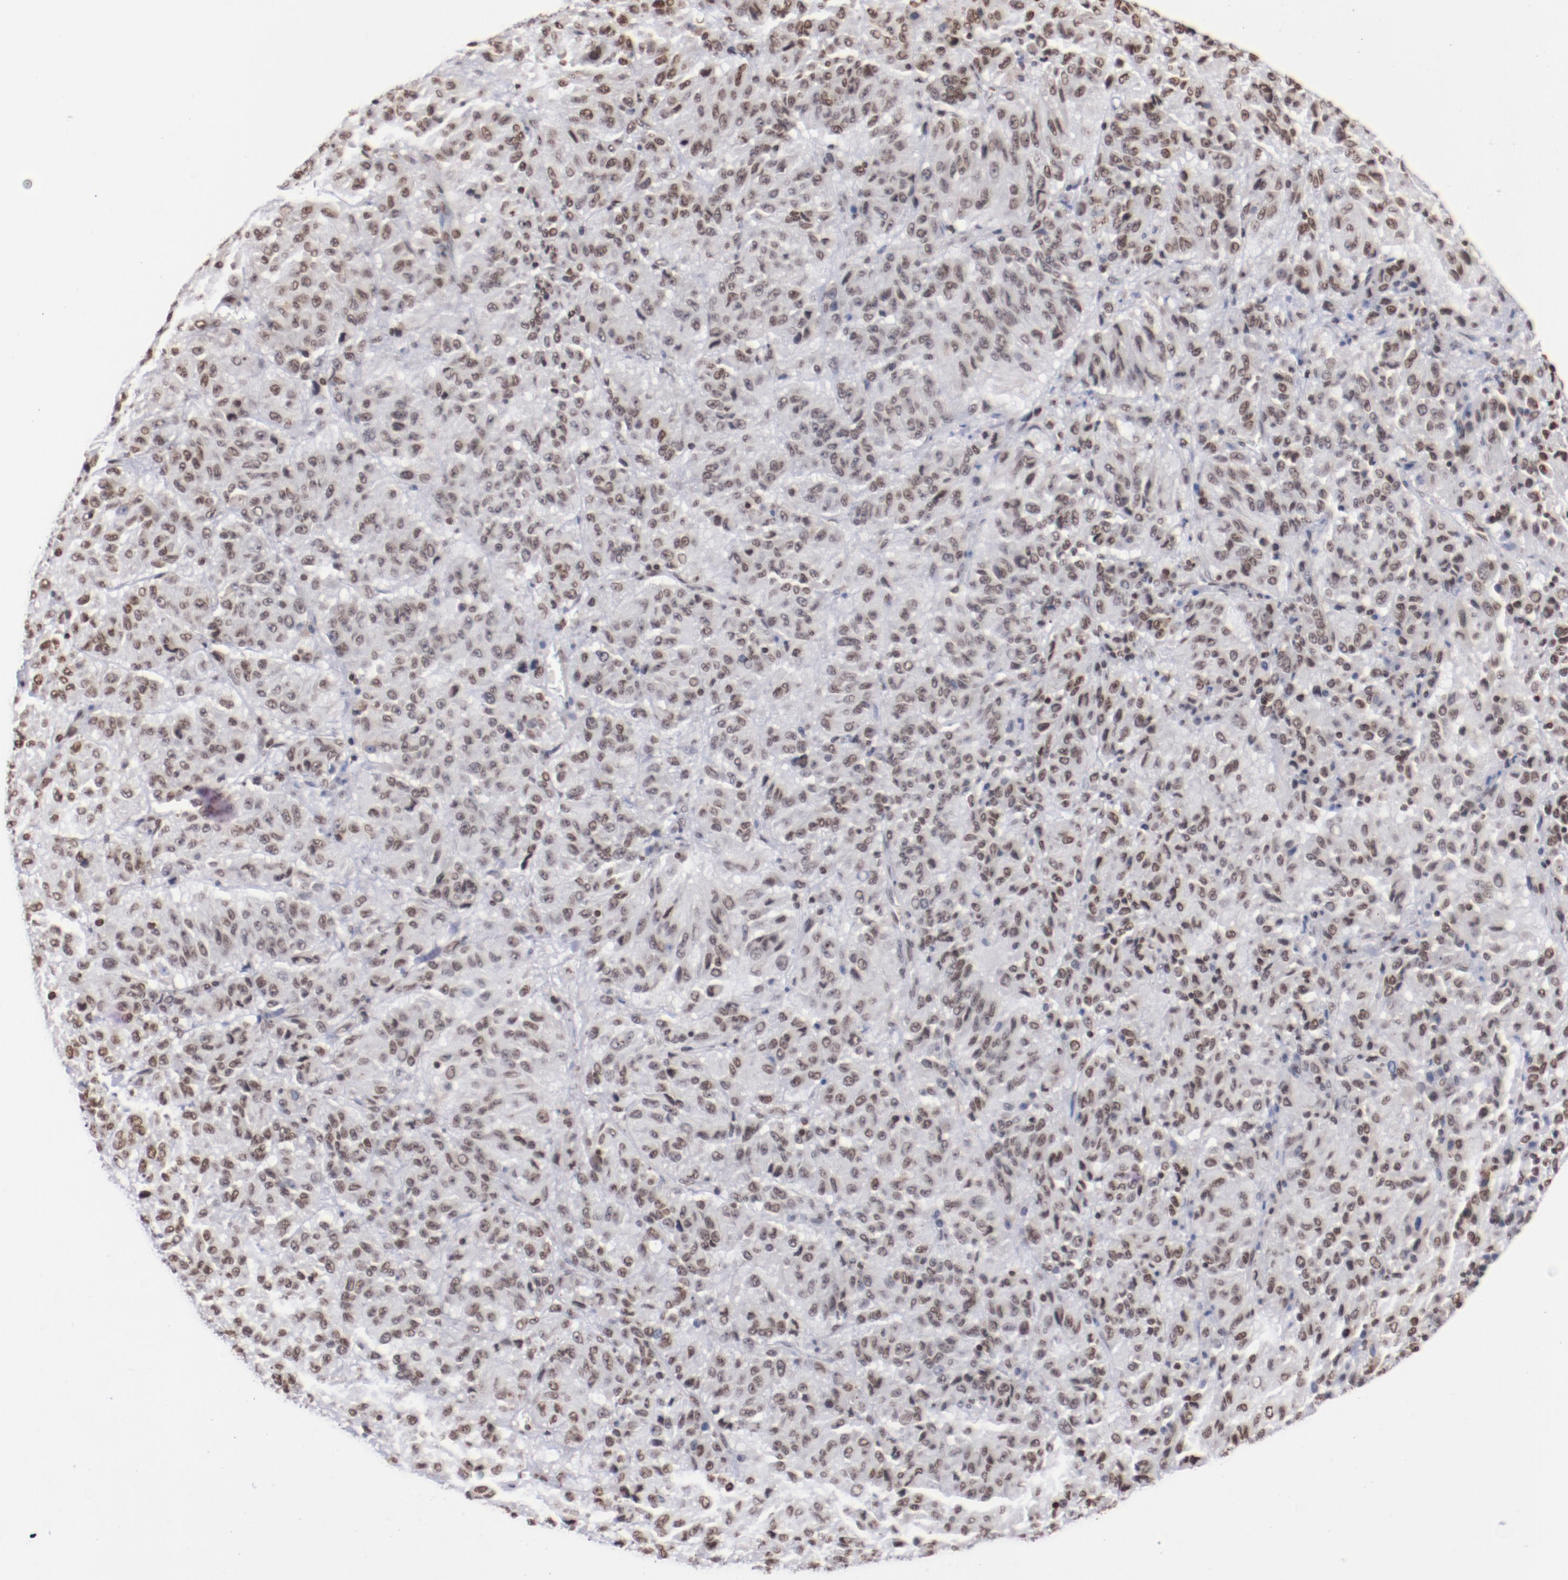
{"staining": {"intensity": "weak", "quantity": ">75%", "location": "nuclear"}, "tissue": "melanoma", "cell_type": "Tumor cells", "image_type": "cancer", "snomed": [{"axis": "morphology", "description": "Malignant melanoma, Metastatic site"}, {"axis": "topography", "description": "Lung"}], "caption": "Melanoma stained with immunohistochemistry (IHC) shows weak nuclear staining in about >75% of tumor cells. (brown staining indicates protein expression, while blue staining denotes nuclei).", "gene": "IFI16", "patient": {"sex": "male", "age": 64}}